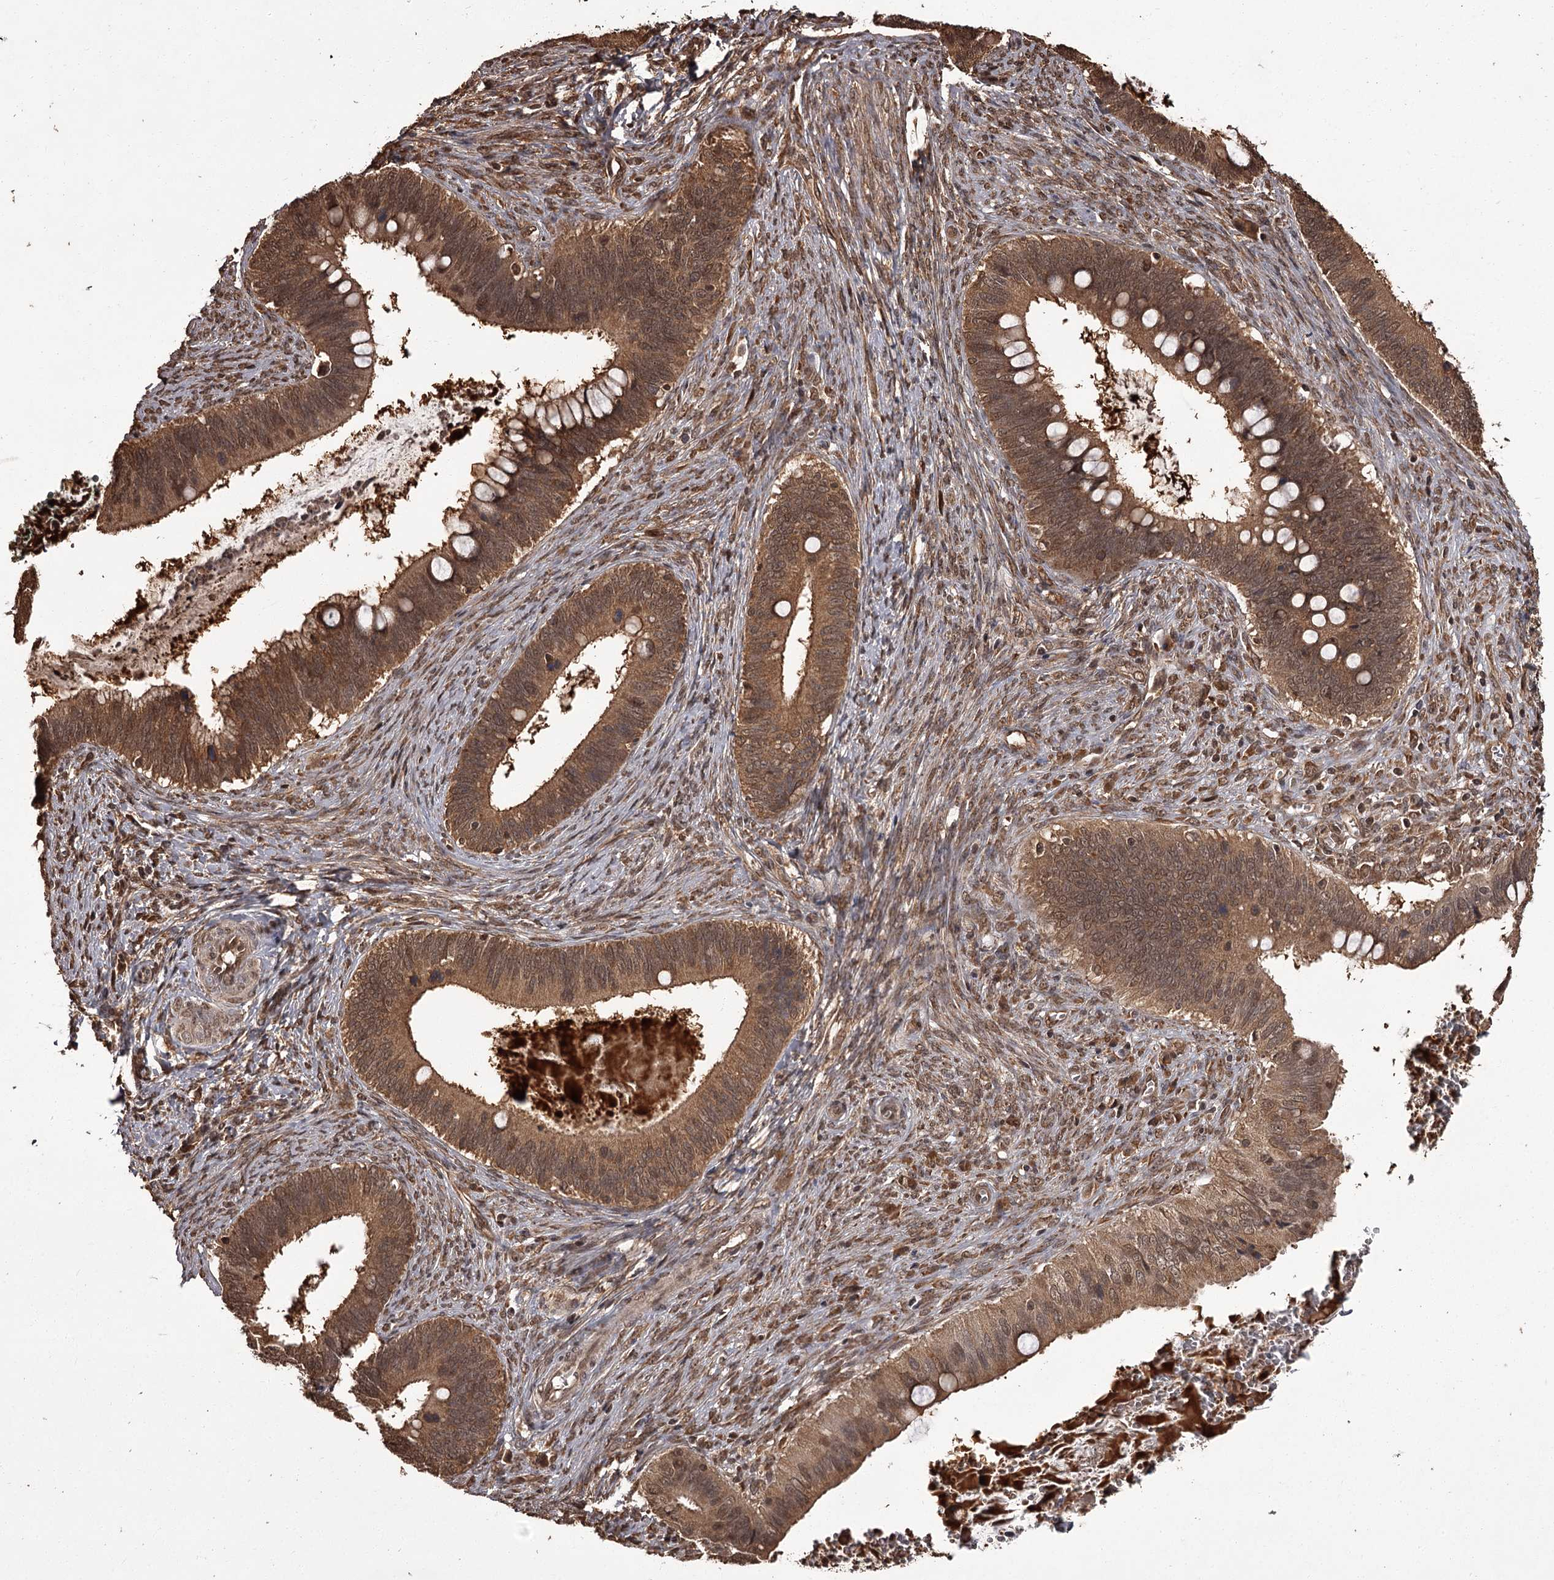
{"staining": {"intensity": "moderate", "quantity": ">75%", "location": "cytoplasmic/membranous,nuclear"}, "tissue": "cervical cancer", "cell_type": "Tumor cells", "image_type": "cancer", "snomed": [{"axis": "morphology", "description": "Adenocarcinoma, NOS"}, {"axis": "topography", "description": "Cervix"}], "caption": "Immunohistochemical staining of human cervical cancer (adenocarcinoma) shows moderate cytoplasmic/membranous and nuclear protein positivity in approximately >75% of tumor cells. Immunohistochemistry stains the protein of interest in brown and the nuclei are stained blue.", "gene": "NPRL2", "patient": {"sex": "female", "age": 42}}